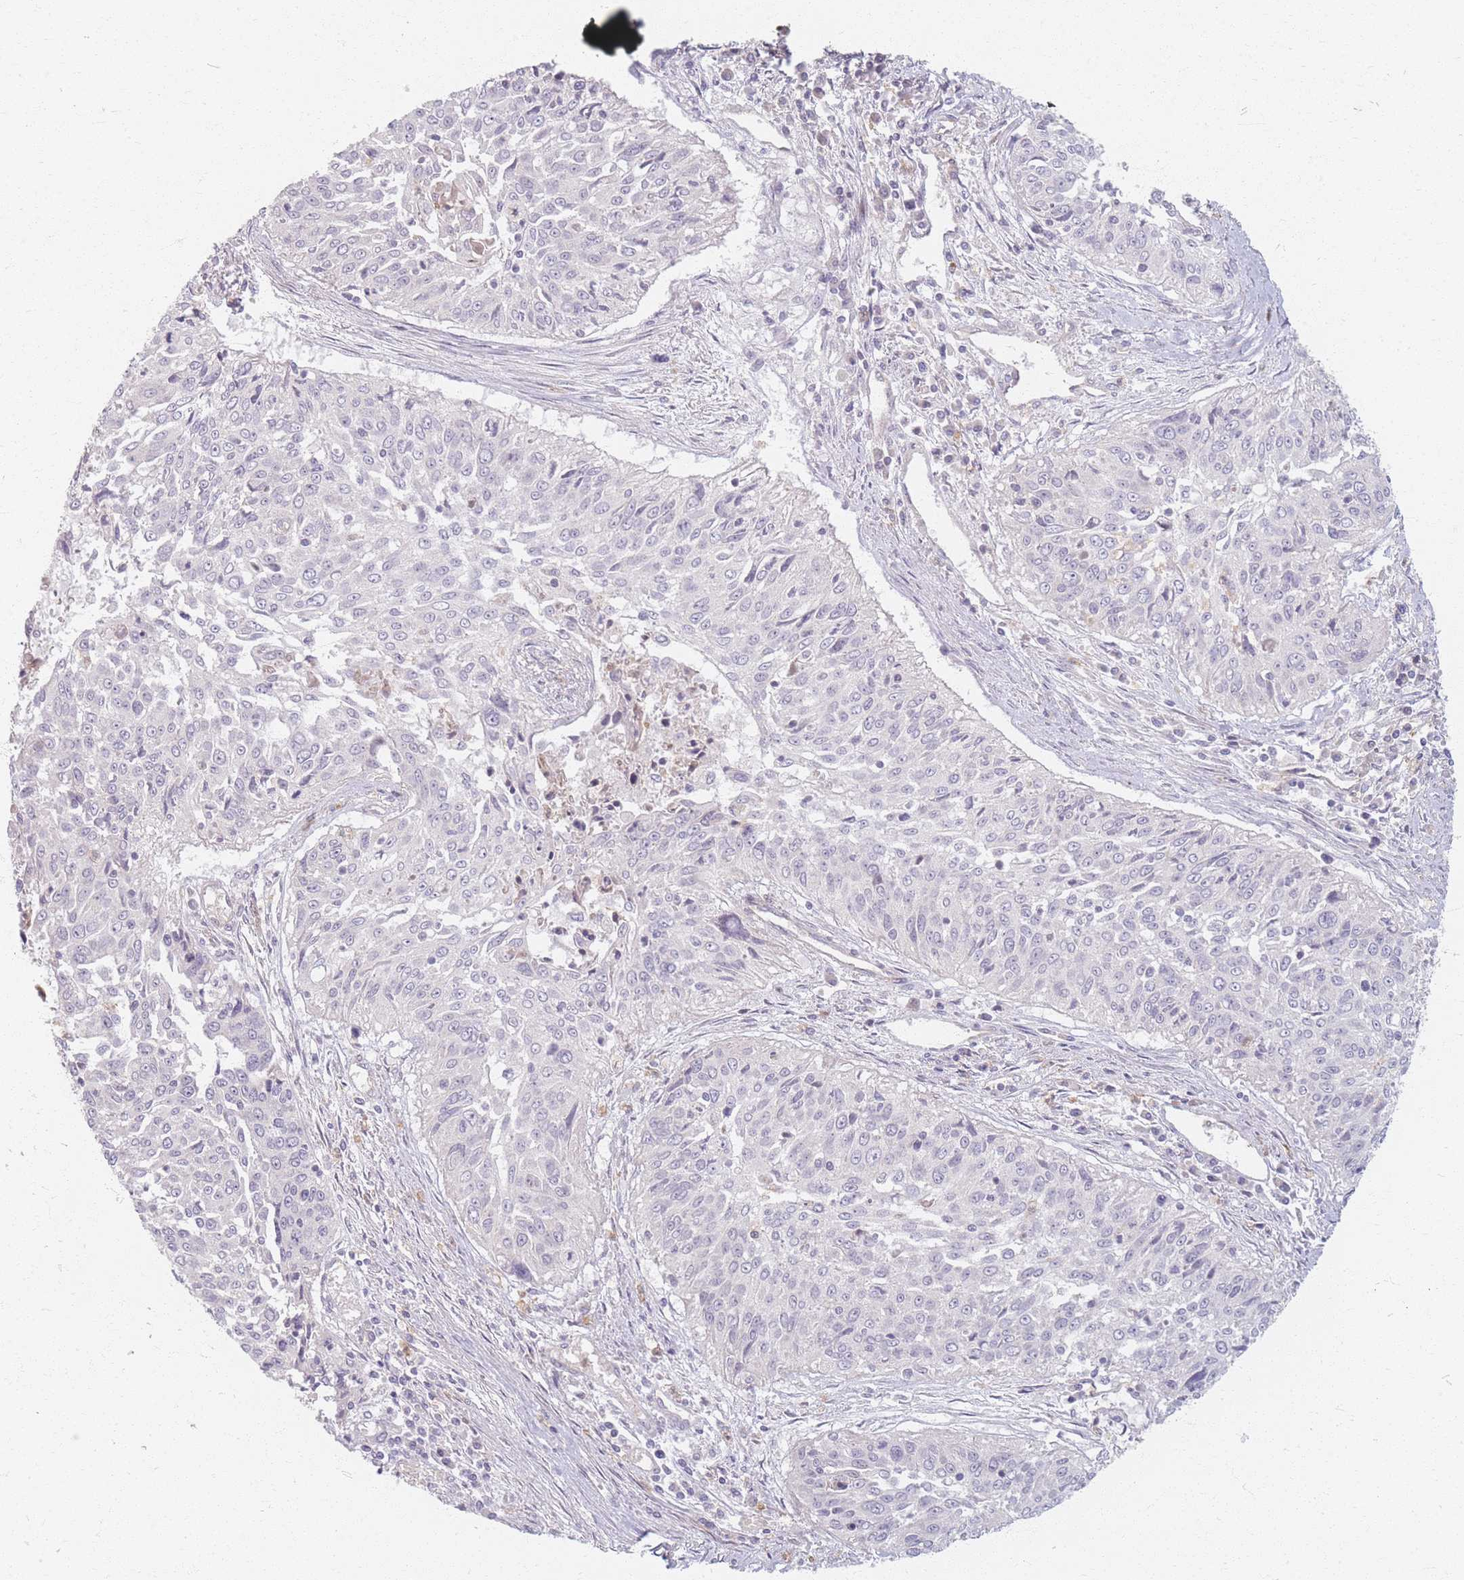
{"staining": {"intensity": "negative", "quantity": "none", "location": "none"}, "tissue": "cervical cancer", "cell_type": "Tumor cells", "image_type": "cancer", "snomed": [{"axis": "morphology", "description": "Squamous cell carcinoma, NOS"}, {"axis": "topography", "description": "Cervix"}], "caption": "An image of human squamous cell carcinoma (cervical) is negative for staining in tumor cells.", "gene": "CHCHD7", "patient": {"sex": "female", "age": 55}}